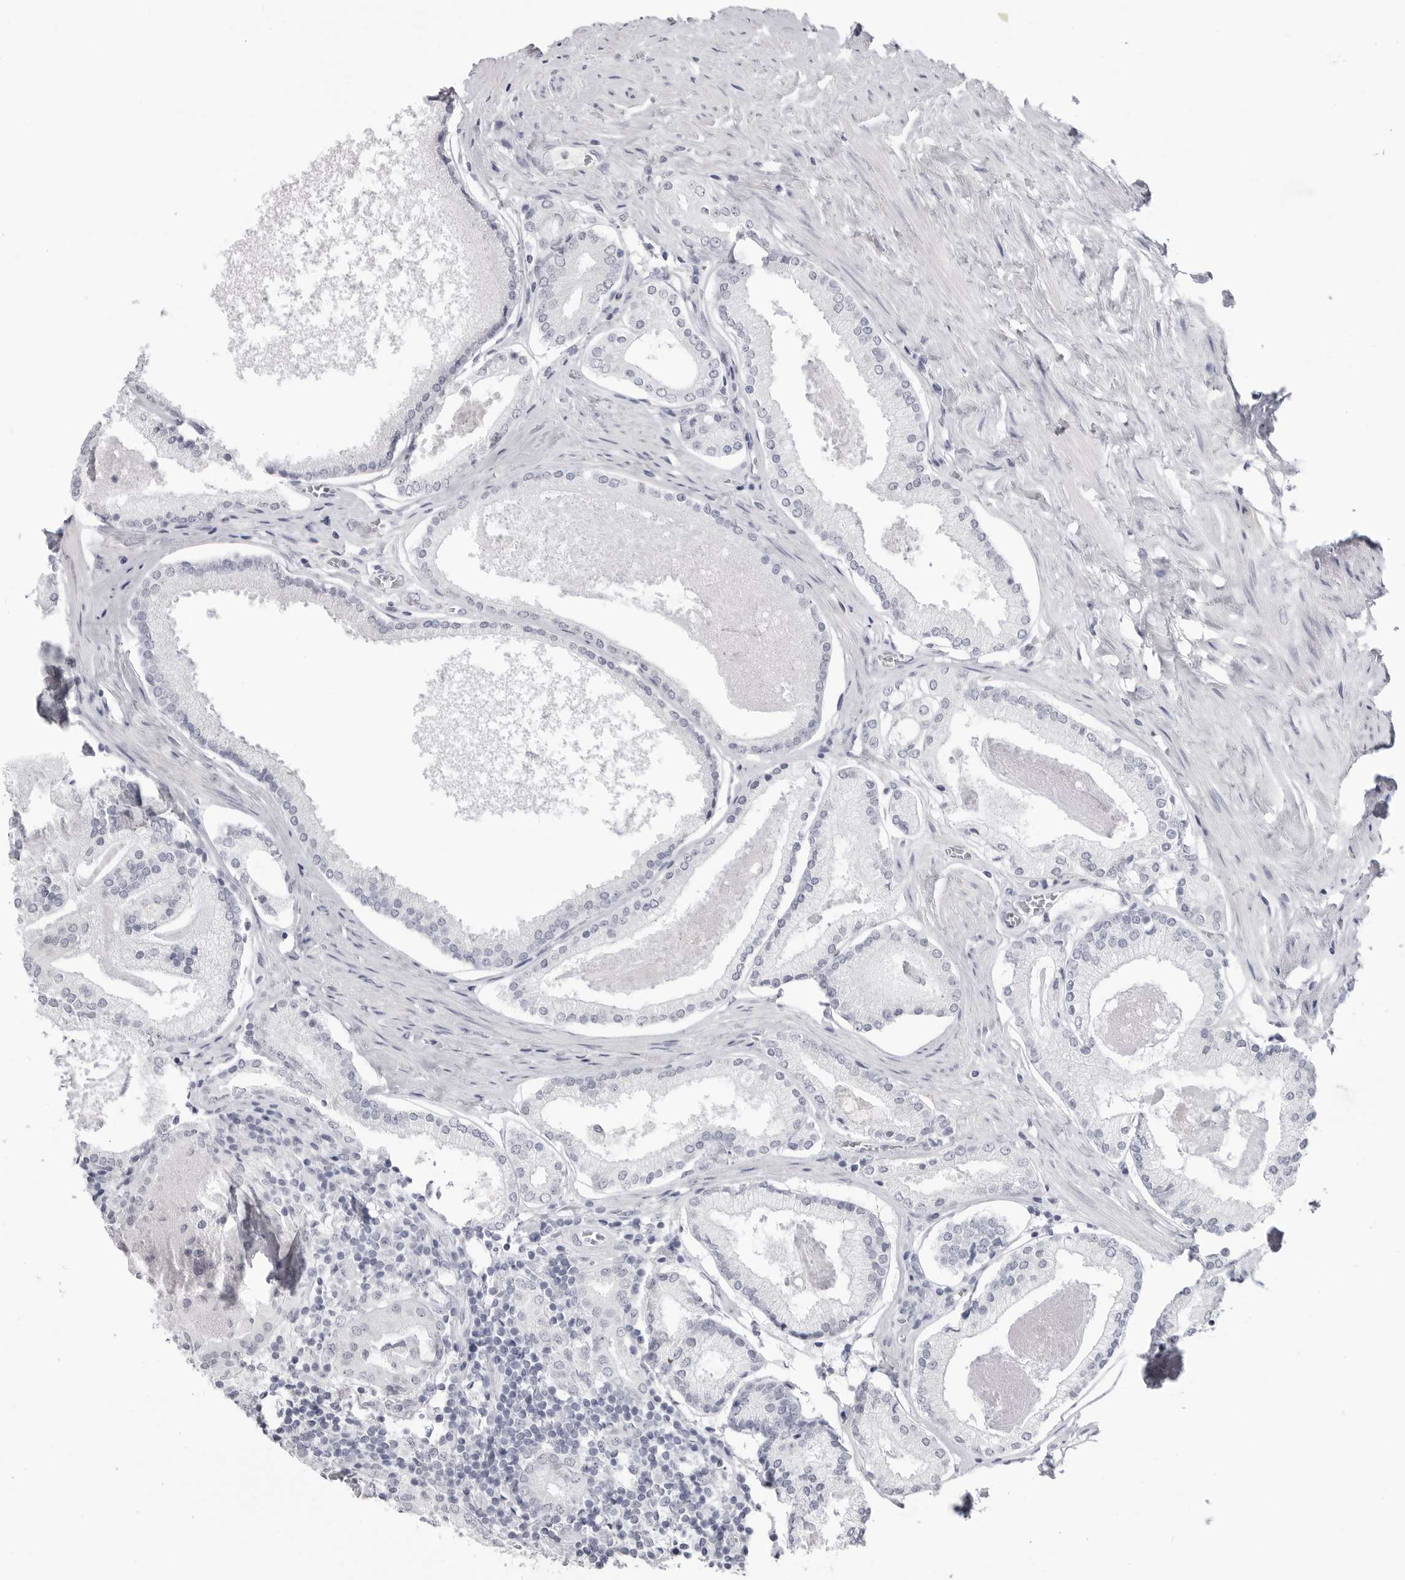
{"staining": {"intensity": "negative", "quantity": "none", "location": "none"}, "tissue": "prostate cancer", "cell_type": "Tumor cells", "image_type": "cancer", "snomed": [{"axis": "morphology", "description": "Adenocarcinoma, Low grade"}, {"axis": "topography", "description": "Prostate"}], "caption": "Human prostate cancer (low-grade adenocarcinoma) stained for a protein using IHC displays no positivity in tumor cells.", "gene": "PGA3", "patient": {"sex": "male", "age": 71}}